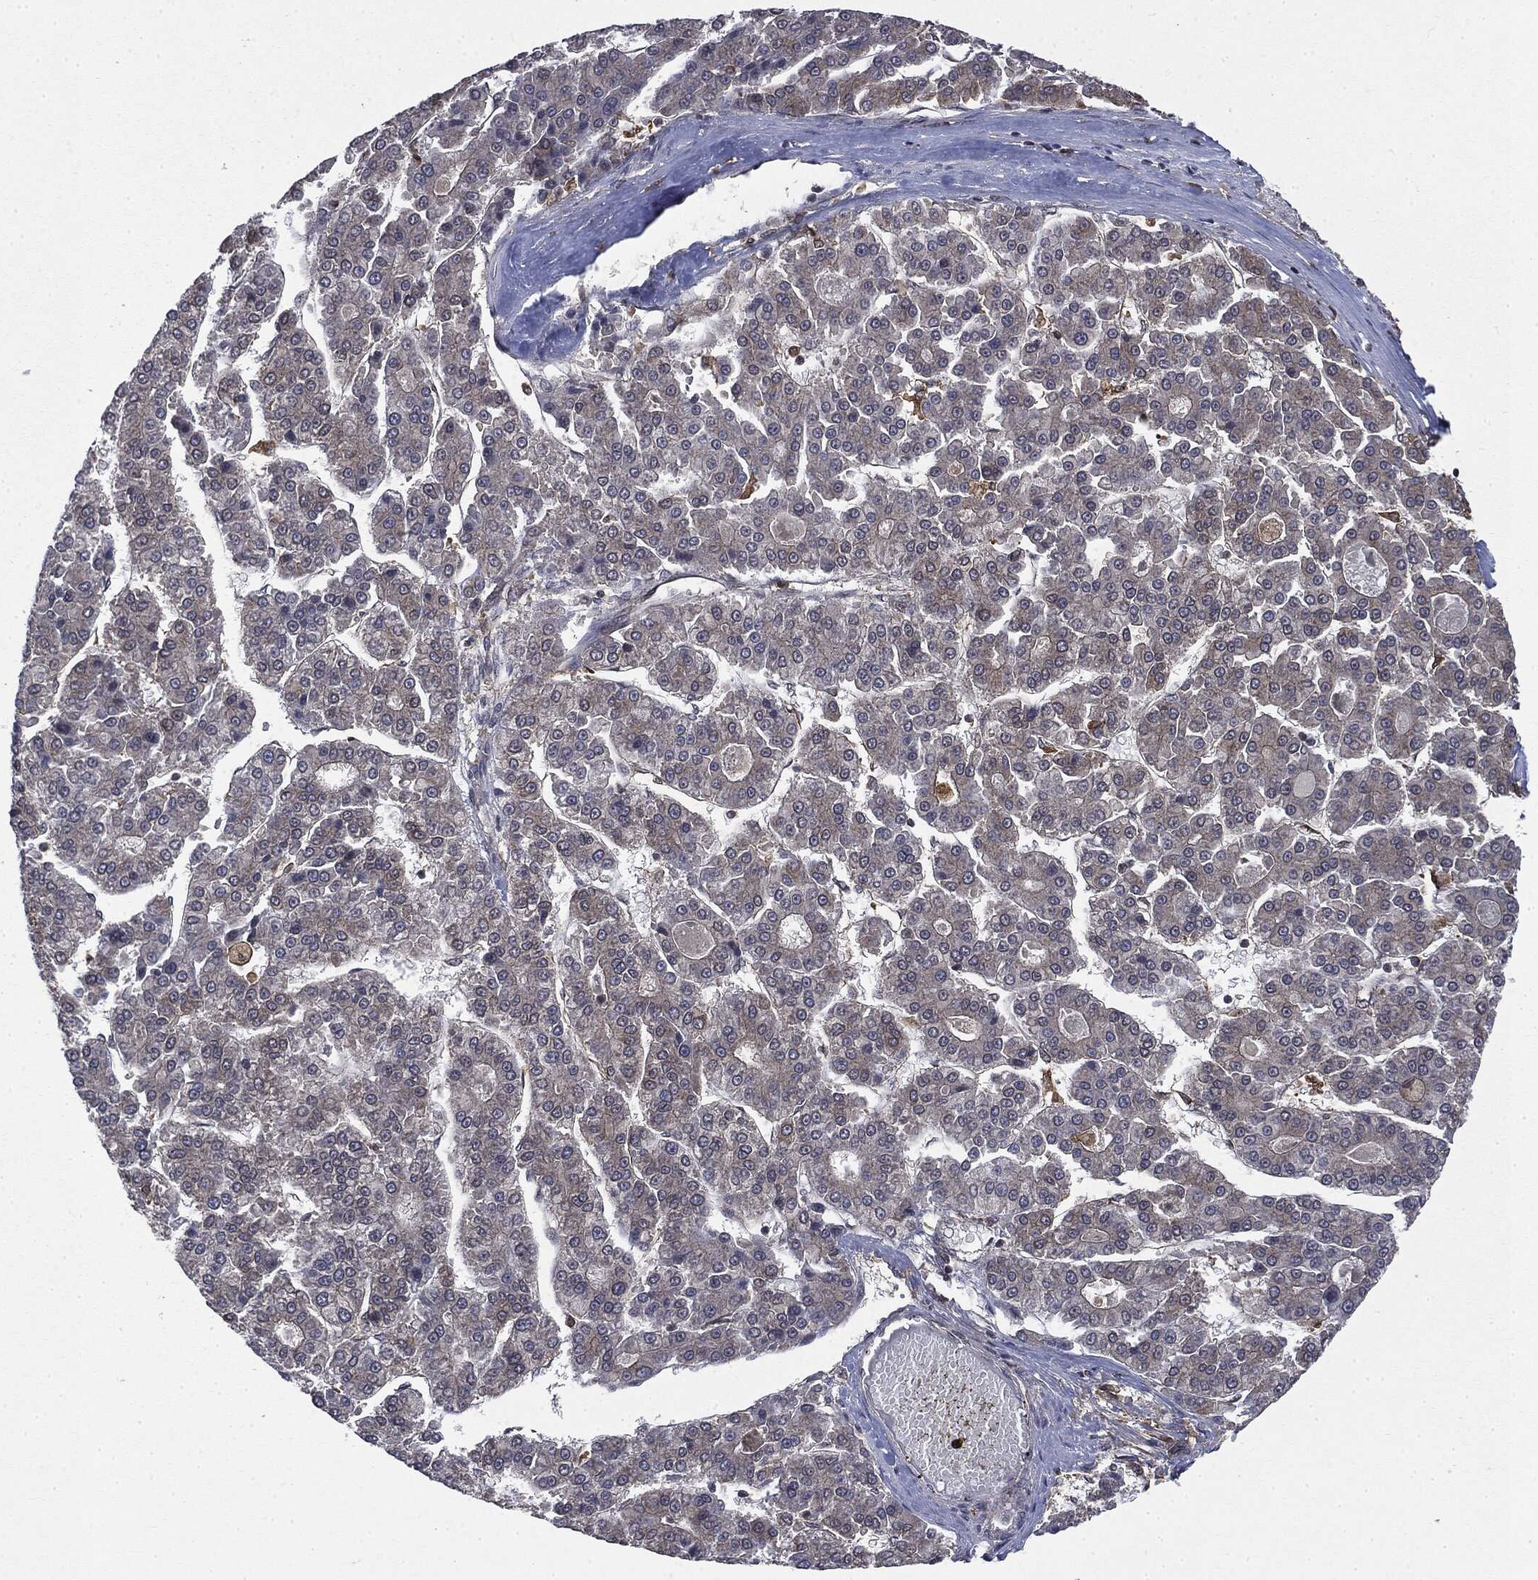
{"staining": {"intensity": "negative", "quantity": "none", "location": "none"}, "tissue": "liver cancer", "cell_type": "Tumor cells", "image_type": "cancer", "snomed": [{"axis": "morphology", "description": "Carcinoma, Hepatocellular, NOS"}, {"axis": "topography", "description": "Liver"}], "caption": "Tumor cells show no significant protein expression in liver cancer (hepatocellular carcinoma). Brightfield microscopy of immunohistochemistry (IHC) stained with DAB (3,3'-diaminobenzidine) (brown) and hematoxylin (blue), captured at high magnification.", "gene": "SNX5", "patient": {"sex": "male", "age": 70}}